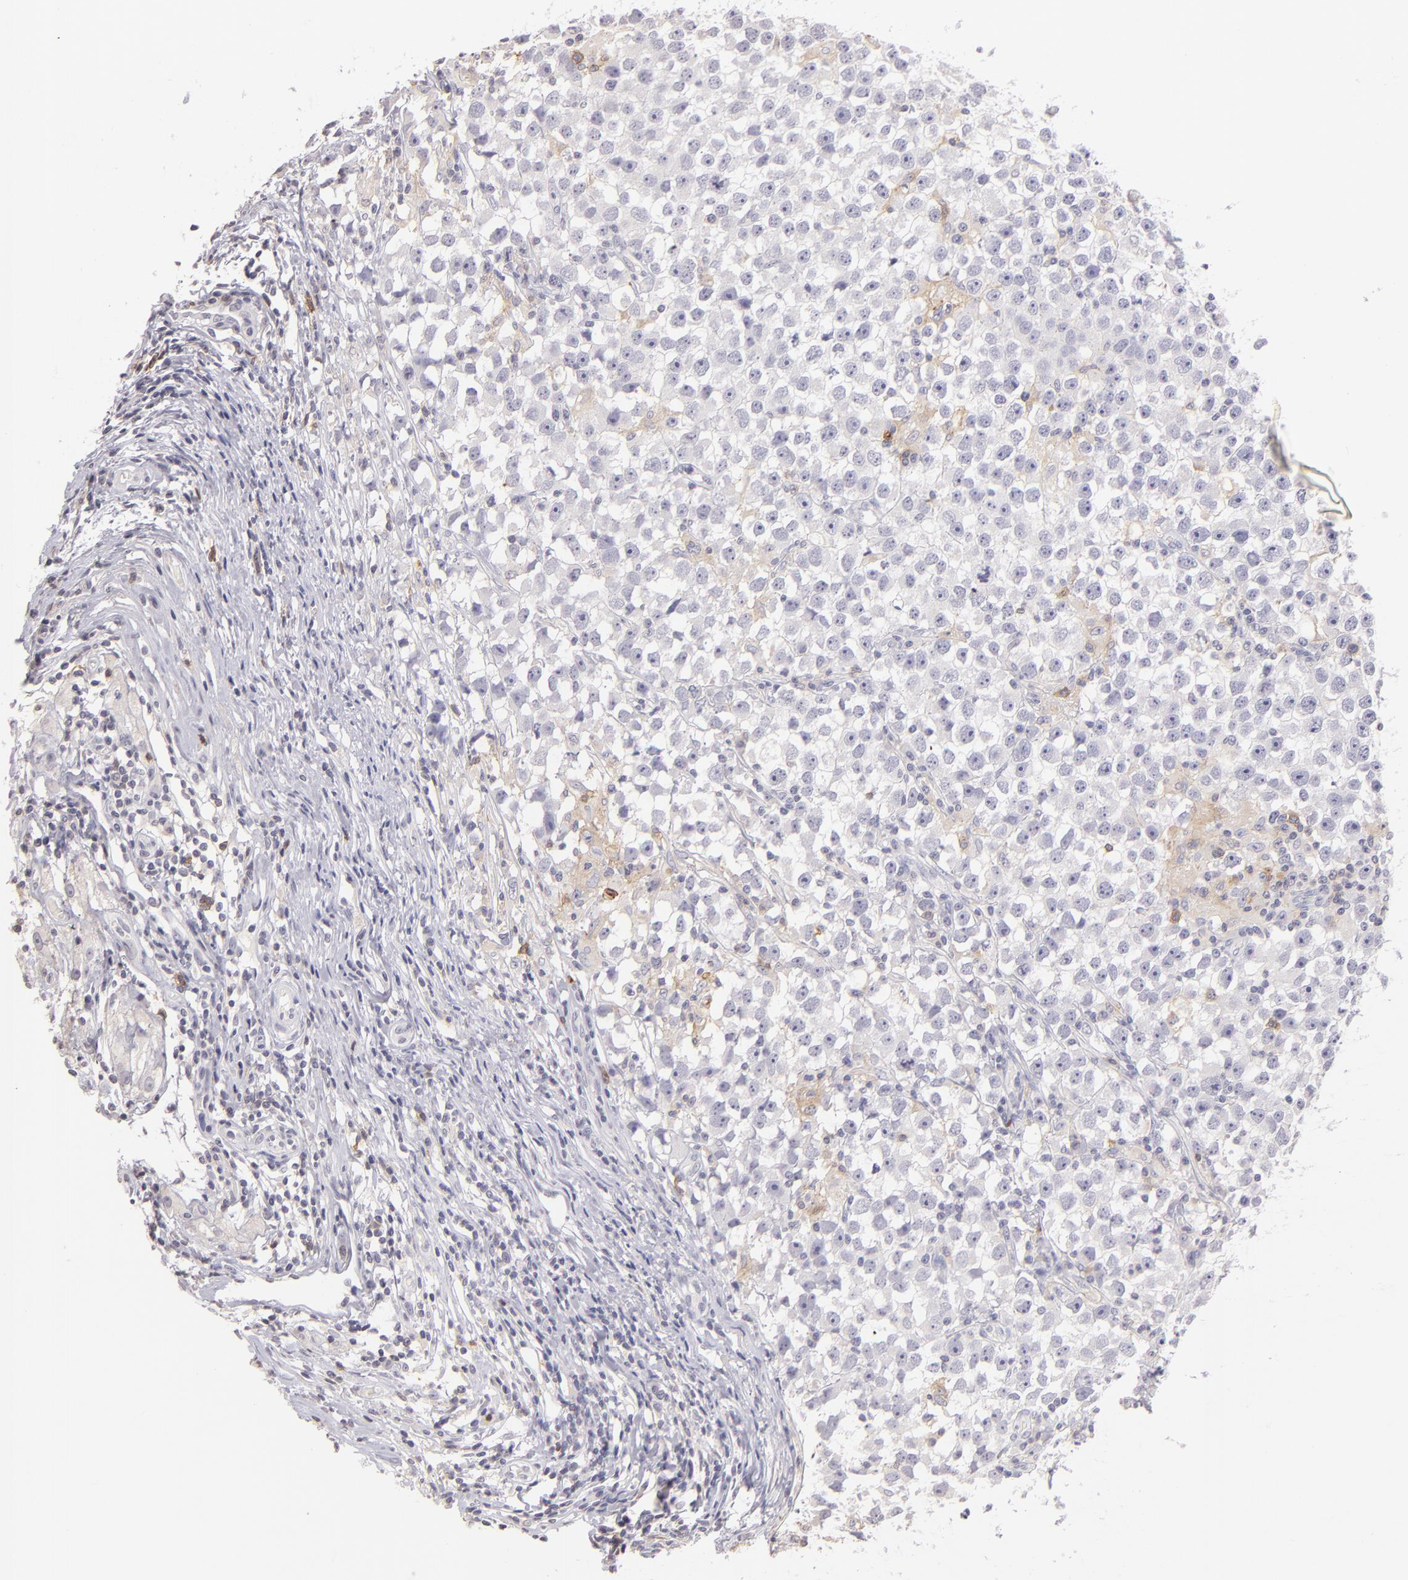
{"staining": {"intensity": "negative", "quantity": "none", "location": "none"}, "tissue": "testis cancer", "cell_type": "Tumor cells", "image_type": "cancer", "snomed": [{"axis": "morphology", "description": "Seminoma, NOS"}, {"axis": "topography", "description": "Testis"}], "caption": "Human testis cancer stained for a protein using IHC demonstrates no positivity in tumor cells.", "gene": "IL2RA", "patient": {"sex": "male", "age": 33}}